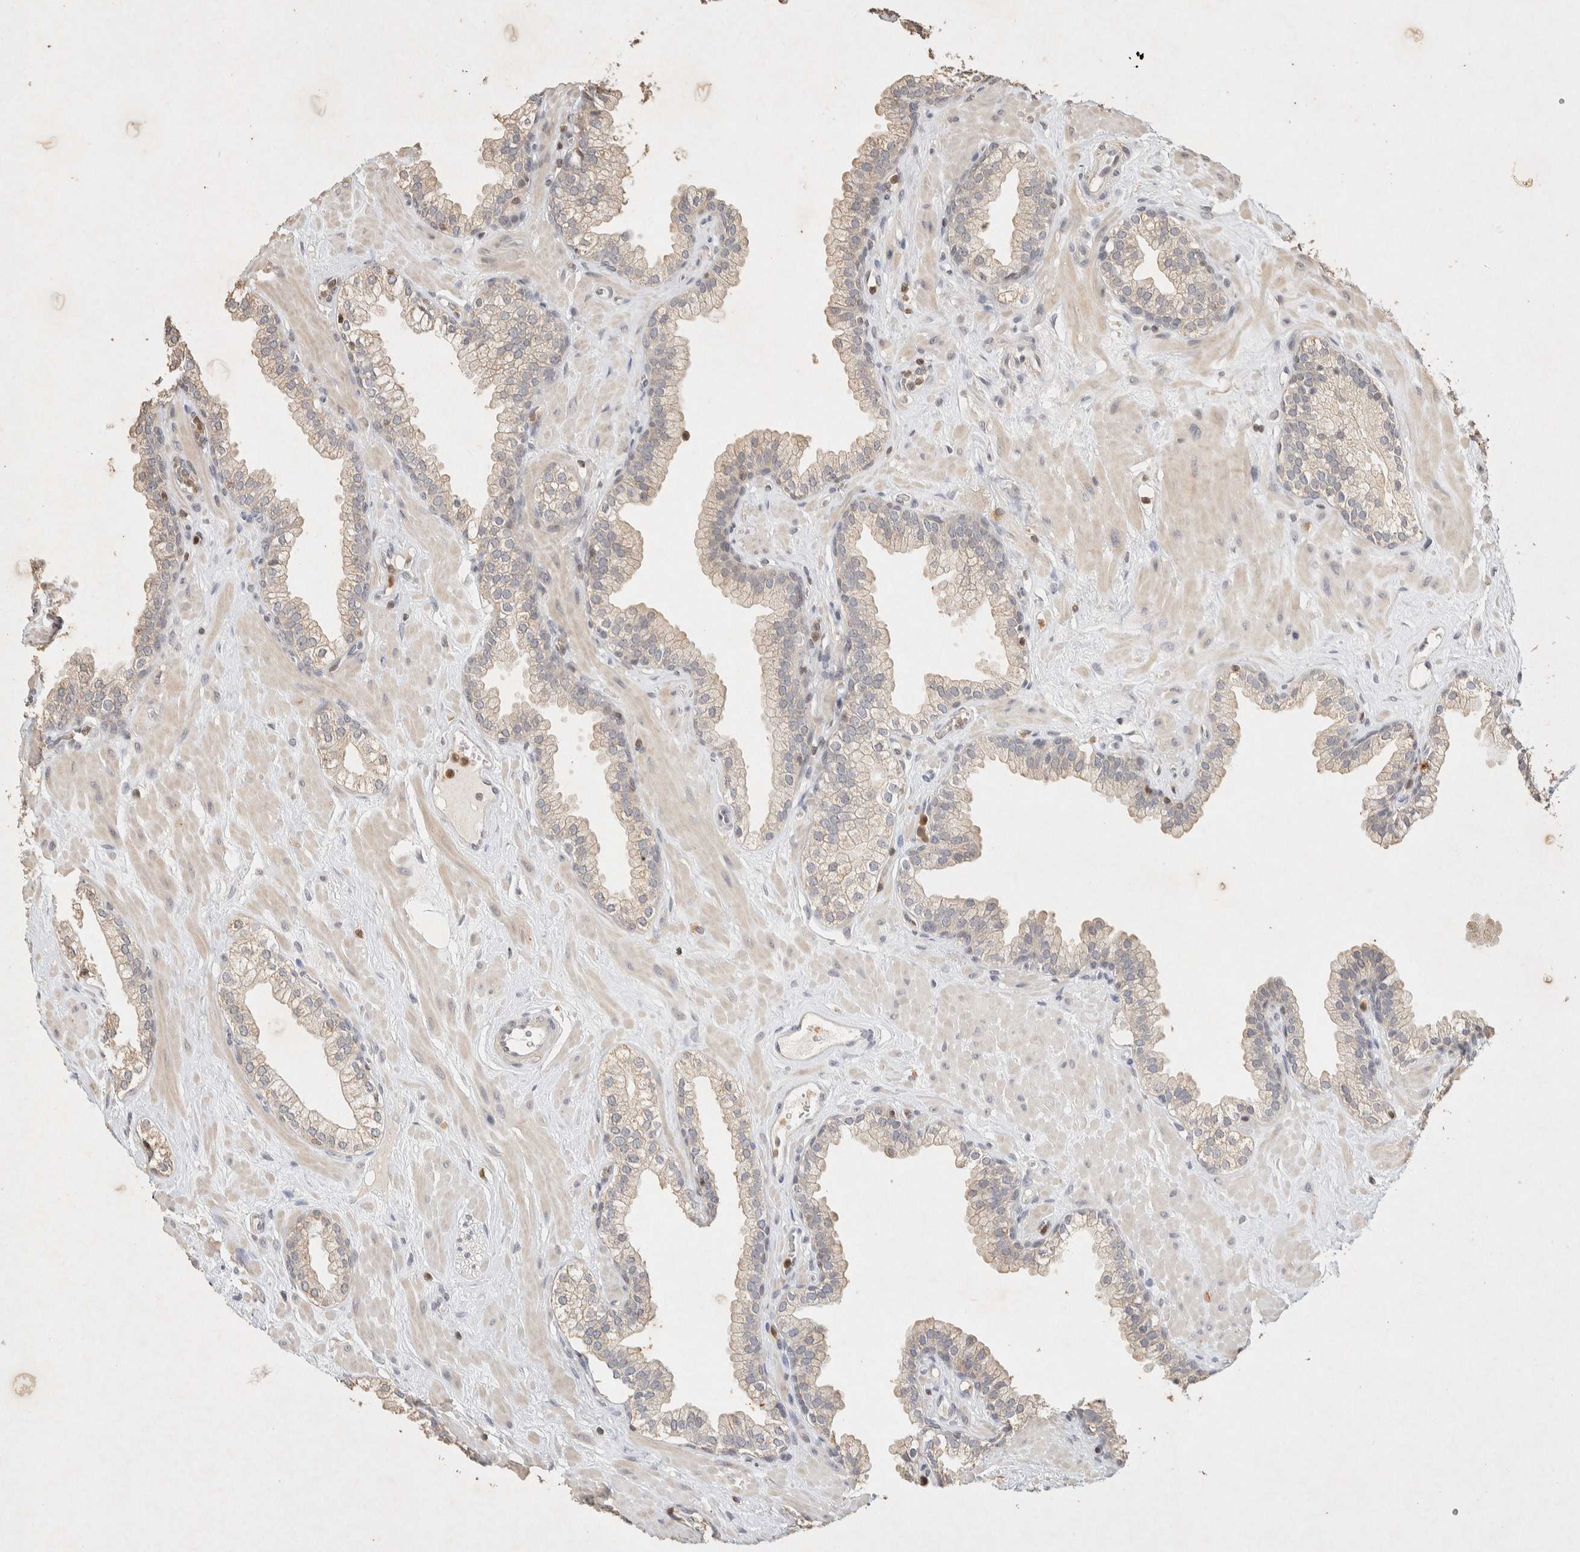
{"staining": {"intensity": "weak", "quantity": "25%-75%", "location": "cytoplasmic/membranous"}, "tissue": "prostate", "cell_type": "Glandular cells", "image_type": "normal", "snomed": [{"axis": "morphology", "description": "Normal tissue, NOS"}, {"axis": "morphology", "description": "Urothelial carcinoma, Low grade"}, {"axis": "topography", "description": "Urinary bladder"}, {"axis": "topography", "description": "Prostate"}], "caption": "Immunohistochemistry (IHC) image of normal prostate: human prostate stained using immunohistochemistry shows low levels of weak protein expression localized specifically in the cytoplasmic/membranous of glandular cells, appearing as a cytoplasmic/membranous brown color.", "gene": "RAC2", "patient": {"sex": "male", "age": 60}}